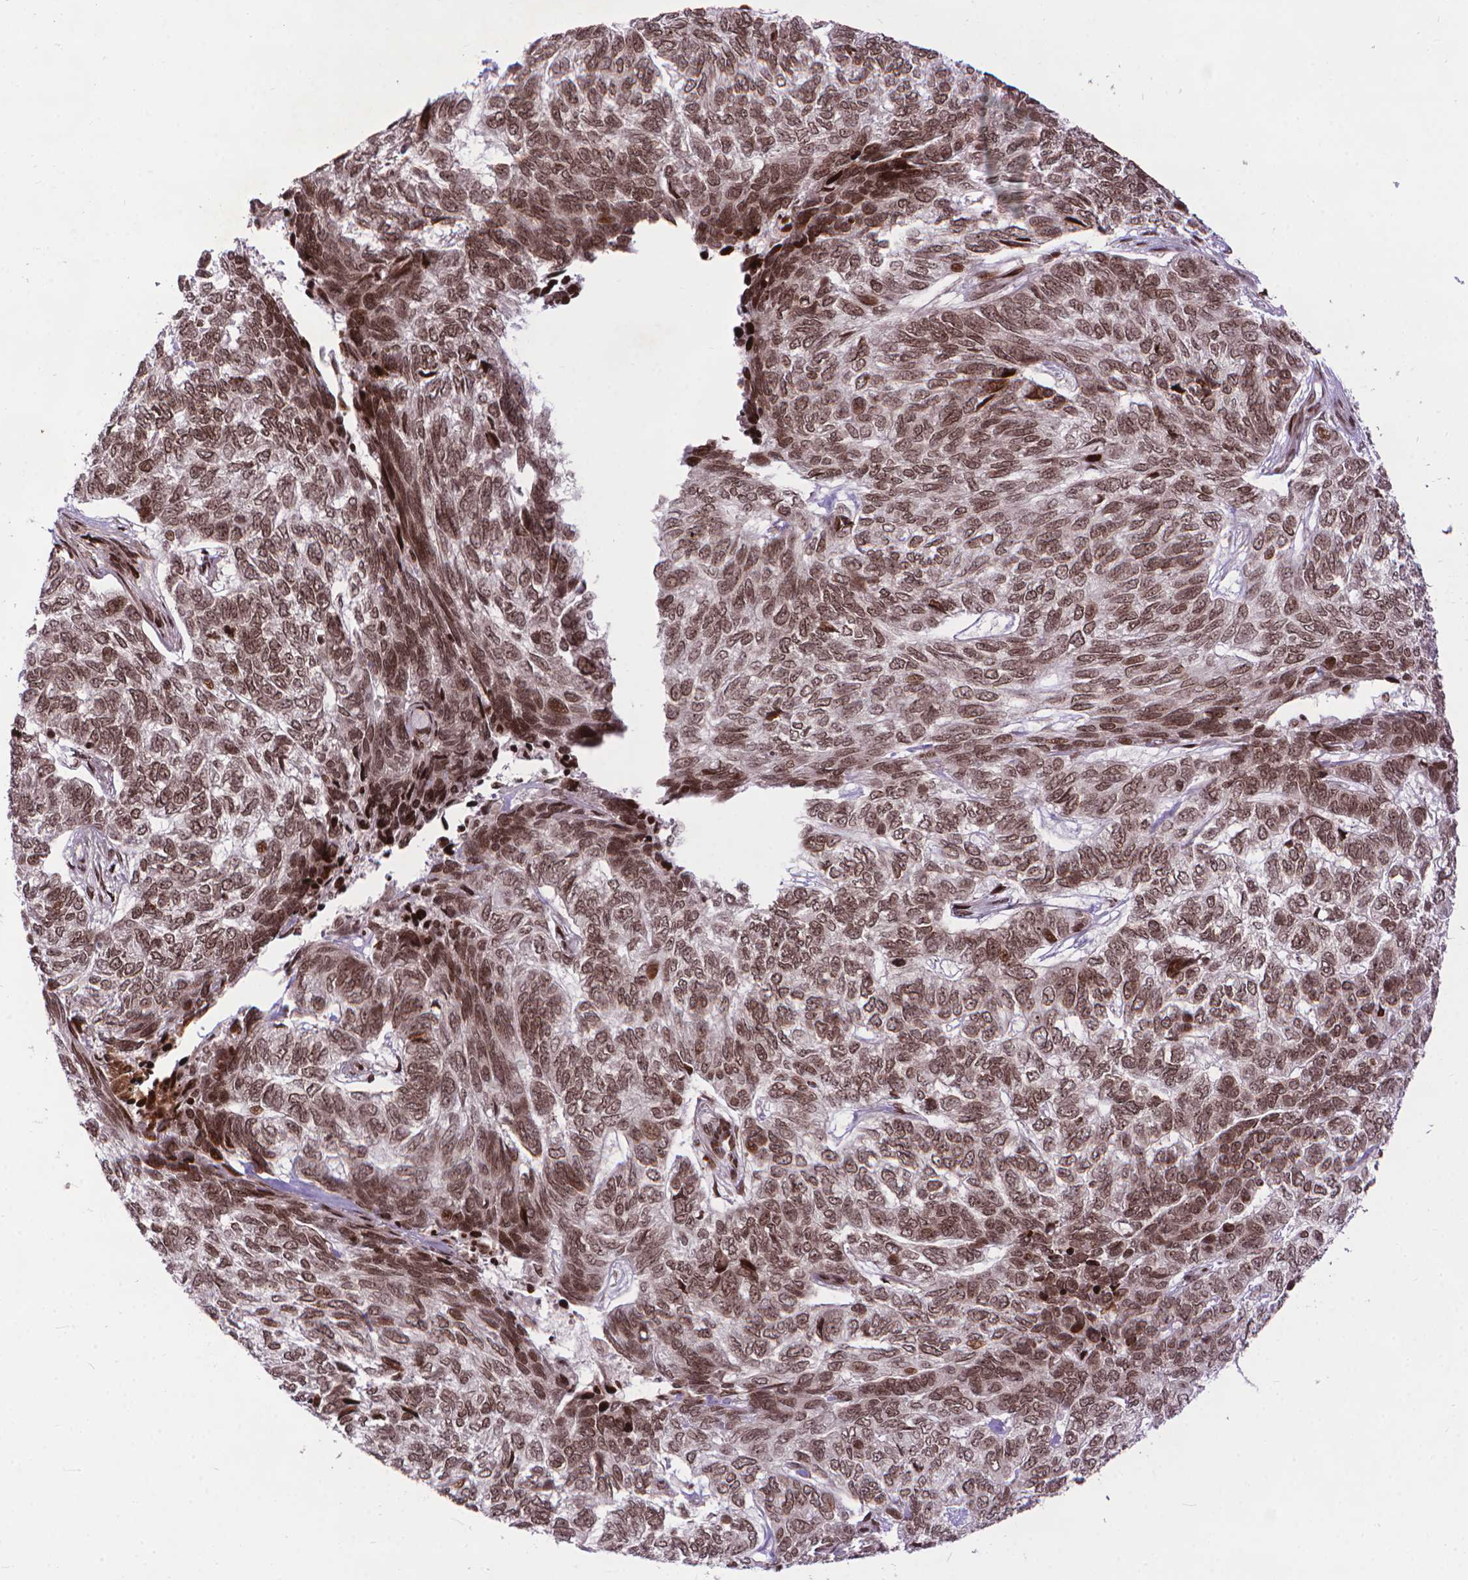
{"staining": {"intensity": "weak", "quantity": ">75%", "location": "nuclear"}, "tissue": "skin cancer", "cell_type": "Tumor cells", "image_type": "cancer", "snomed": [{"axis": "morphology", "description": "Basal cell carcinoma"}, {"axis": "topography", "description": "Skin"}], "caption": "Immunohistochemical staining of human skin cancer (basal cell carcinoma) reveals weak nuclear protein positivity in about >75% of tumor cells.", "gene": "AMER1", "patient": {"sex": "female", "age": 65}}